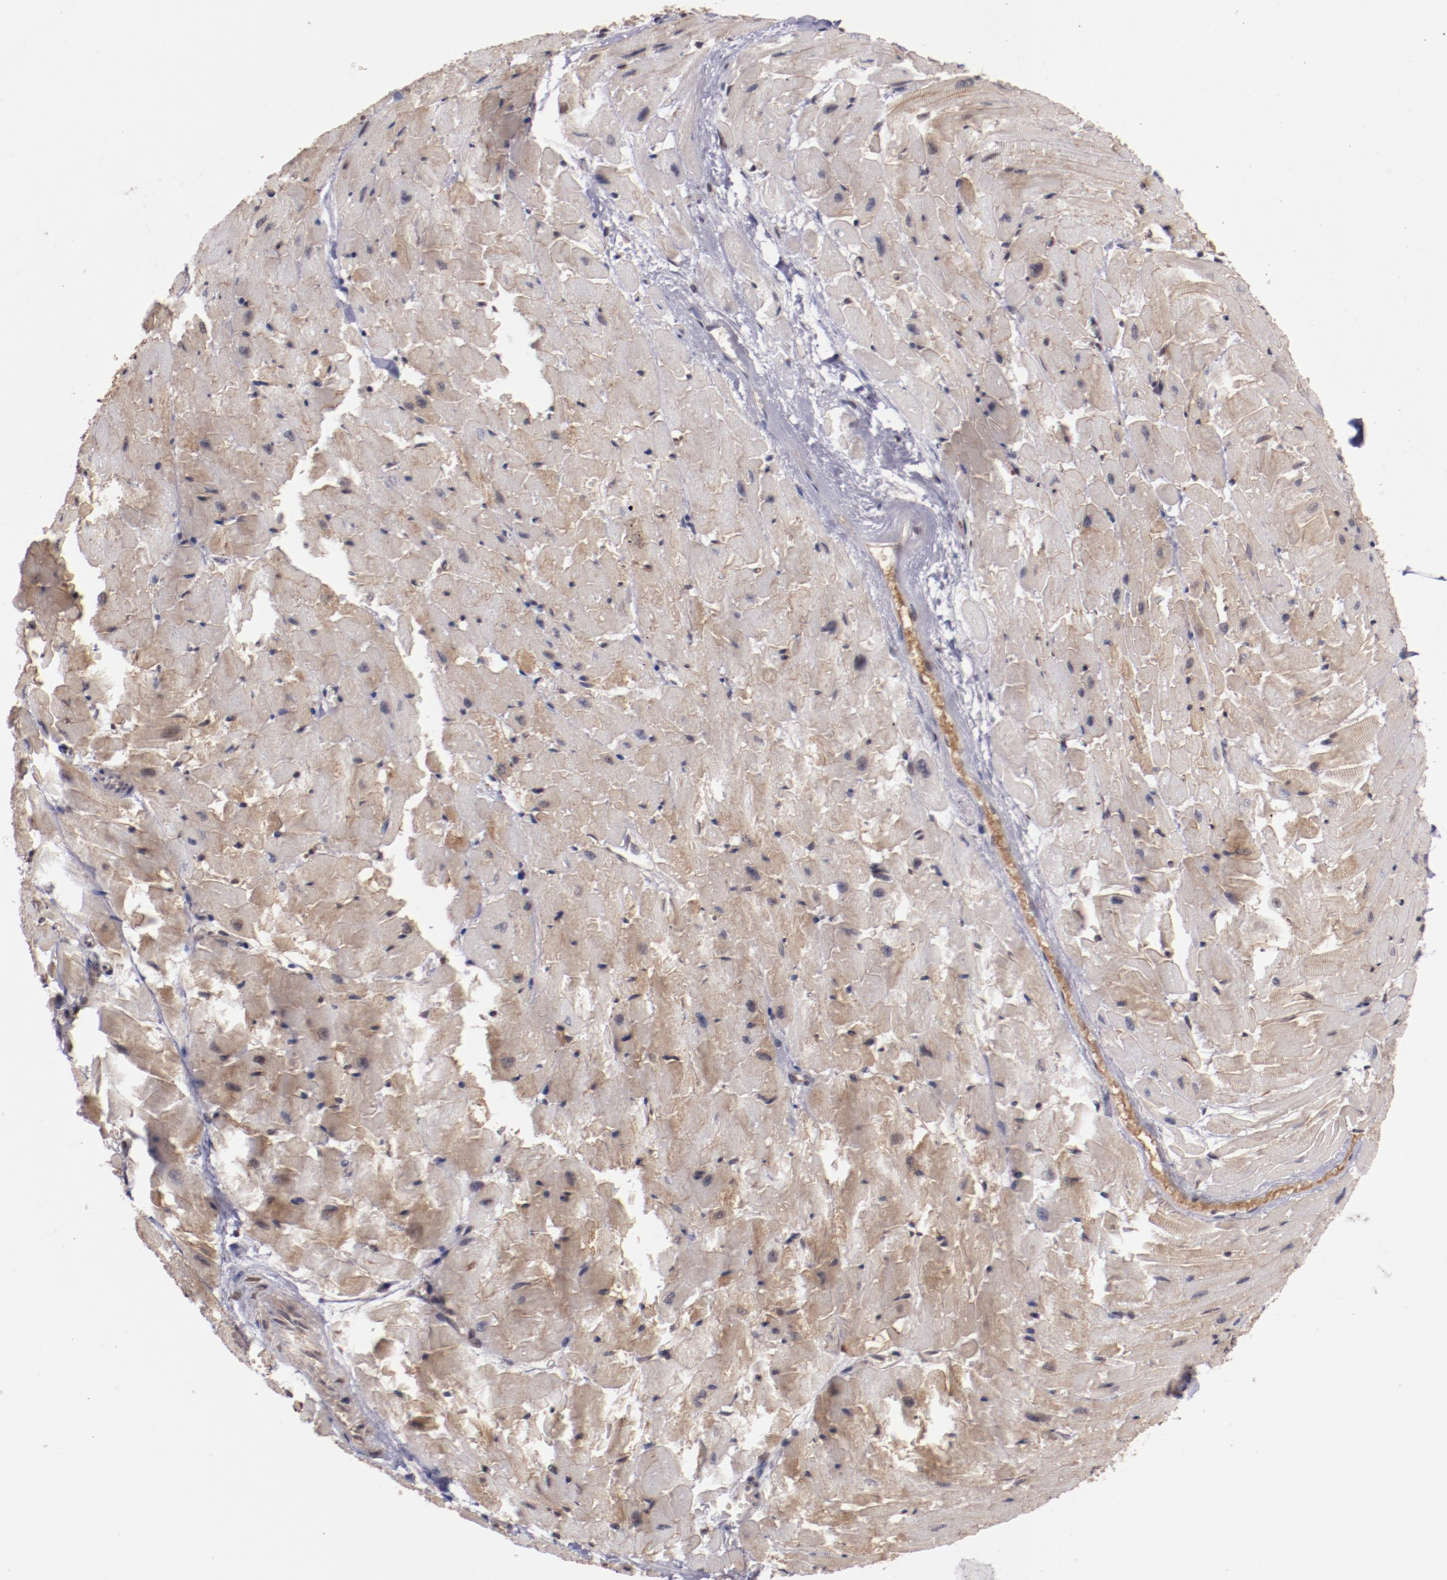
{"staining": {"intensity": "weak", "quantity": "25%-75%", "location": "cytoplasmic/membranous"}, "tissue": "heart muscle", "cell_type": "Cardiomyocytes", "image_type": "normal", "snomed": [{"axis": "morphology", "description": "Normal tissue, NOS"}, {"axis": "topography", "description": "Heart"}], "caption": "Immunohistochemistry (IHC) photomicrograph of unremarkable heart muscle: heart muscle stained using IHC demonstrates low levels of weak protein expression localized specifically in the cytoplasmic/membranous of cardiomyocytes, appearing as a cytoplasmic/membranous brown color.", "gene": "STAG2", "patient": {"sex": "female", "age": 19}}